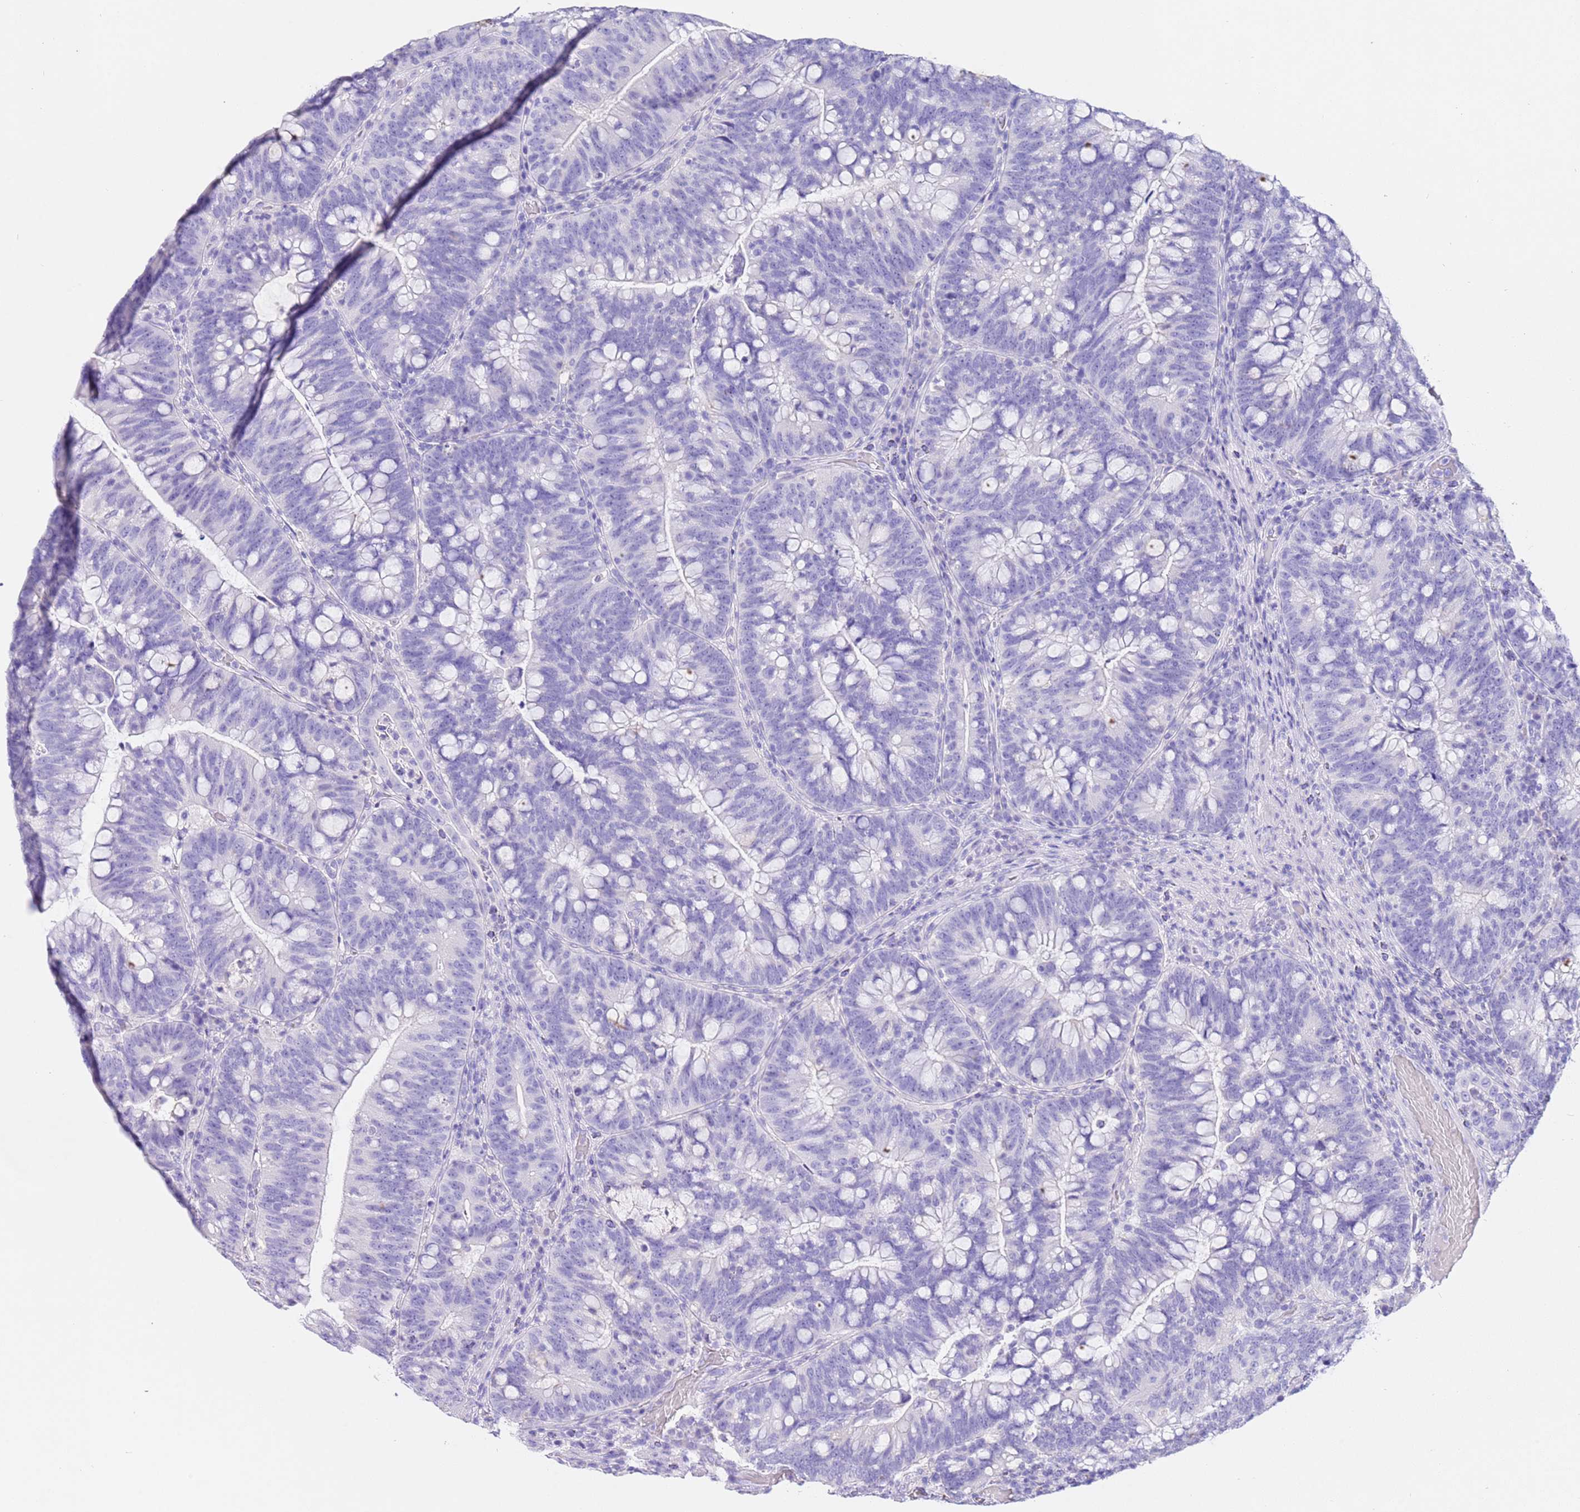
{"staining": {"intensity": "negative", "quantity": "none", "location": "none"}, "tissue": "colorectal cancer", "cell_type": "Tumor cells", "image_type": "cancer", "snomed": [{"axis": "morphology", "description": "Adenocarcinoma, NOS"}, {"axis": "topography", "description": "Colon"}], "caption": "High magnification brightfield microscopy of colorectal cancer (adenocarcinoma) stained with DAB (3,3'-diaminobenzidine) (brown) and counterstained with hematoxylin (blue): tumor cells show no significant staining. (Brightfield microscopy of DAB (3,3'-diaminobenzidine) immunohistochemistry (IHC) at high magnification).", "gene": "CPB1", "patient": {"sex": "female", "age": 66}}